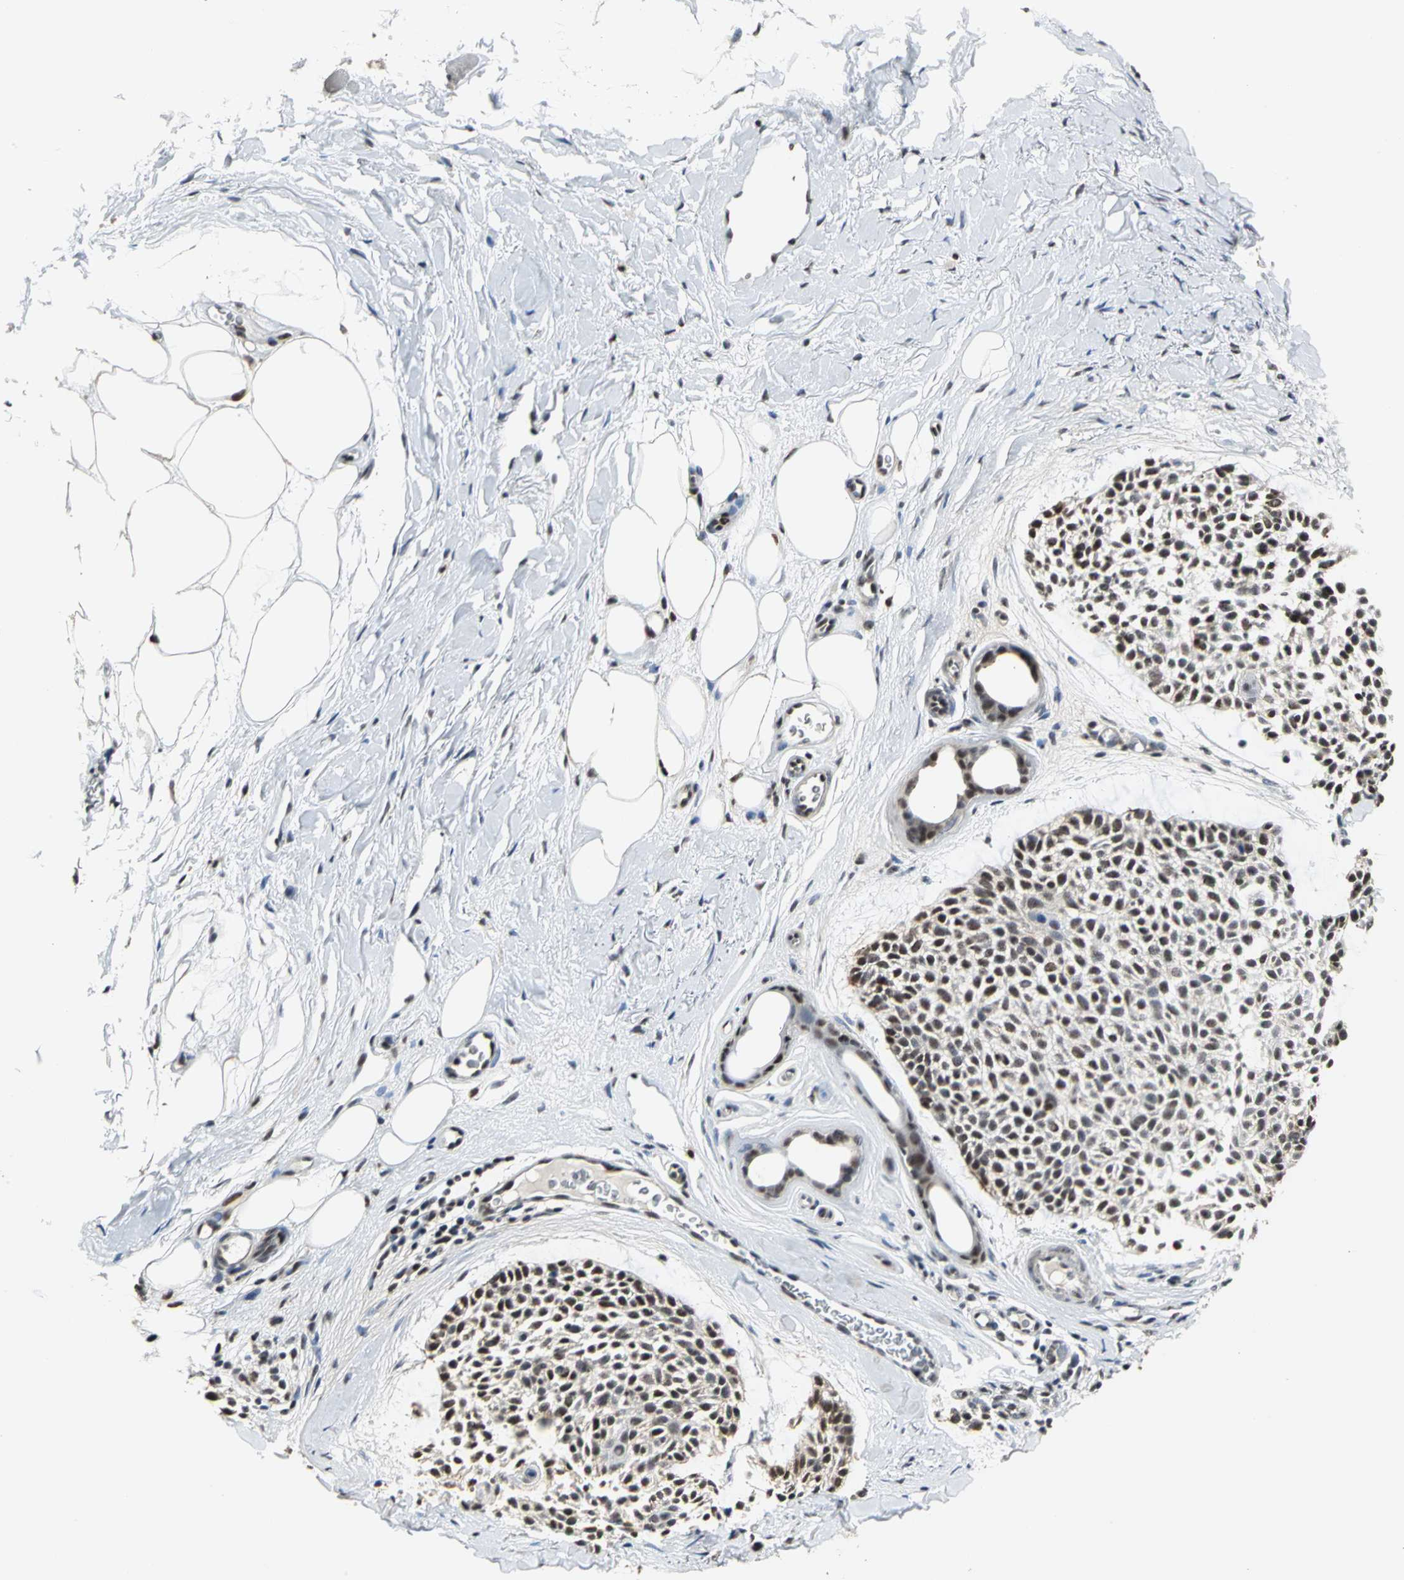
{"staining": {"intensity": "strong", "quantity": ">75%", "location": "nuclear"}, "tissue": "skin cancer", "cell_type": "Tumor cells", "image_type": "cancer", "snomed": [{"axis": "morphology", "description": "Normal tissue, NOS"}, {"axis": "morphology", "description": "Basal cell carcinoma"}, {"axis": "topography", "description": "Skin"}], "caption": "Human basal cell carcinoma (skin) stained with a brown dye reveals strong nuclear positive positivity in about >75% of tumor cells.", "gene": "CCDC88C", "patient": {"sex": "female", "age": 70}}